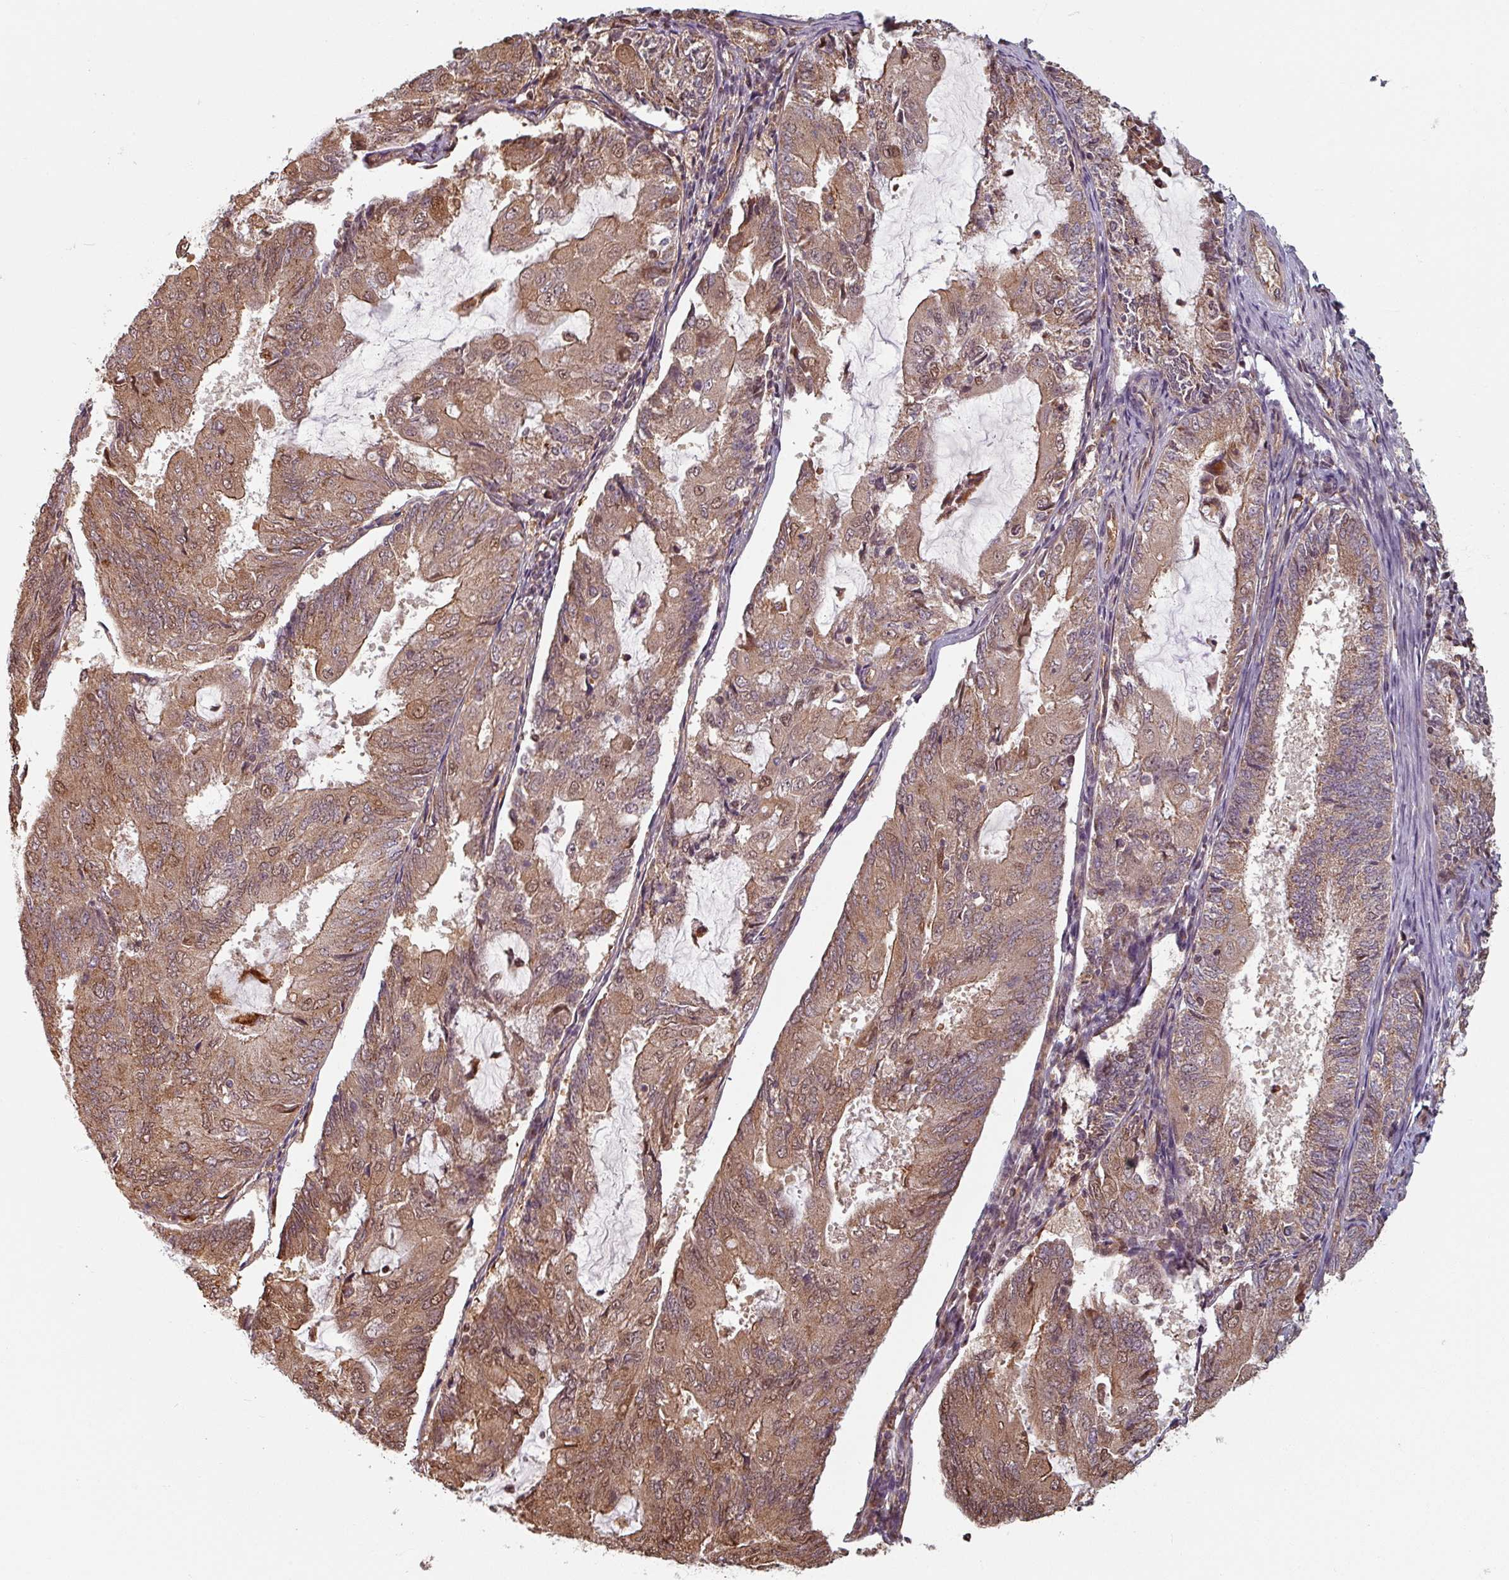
{"staining": {"intensity": "moderate", "quantity": ">75%", "location": "cytoplasmic/membranous,nuclear"}, "tissue": "endometrial cancer", "cell_type": "Tumor cells", "image_type": "cancer", "snomed": [{"axis": "morphology", "description": "Adenocarcinoma, NOS"}, {"axis": "topography", "description": "Endometrium"}], "caption": "Protein expression by immunohistochemistry demonstrates moderate cytoplasmic/membranous and nuclear staining in approximately >75% of tumor cells in adenocarcinoma (endometrial).", "gene": "EID1", "patient": {"sex": "female", "age": 81}}